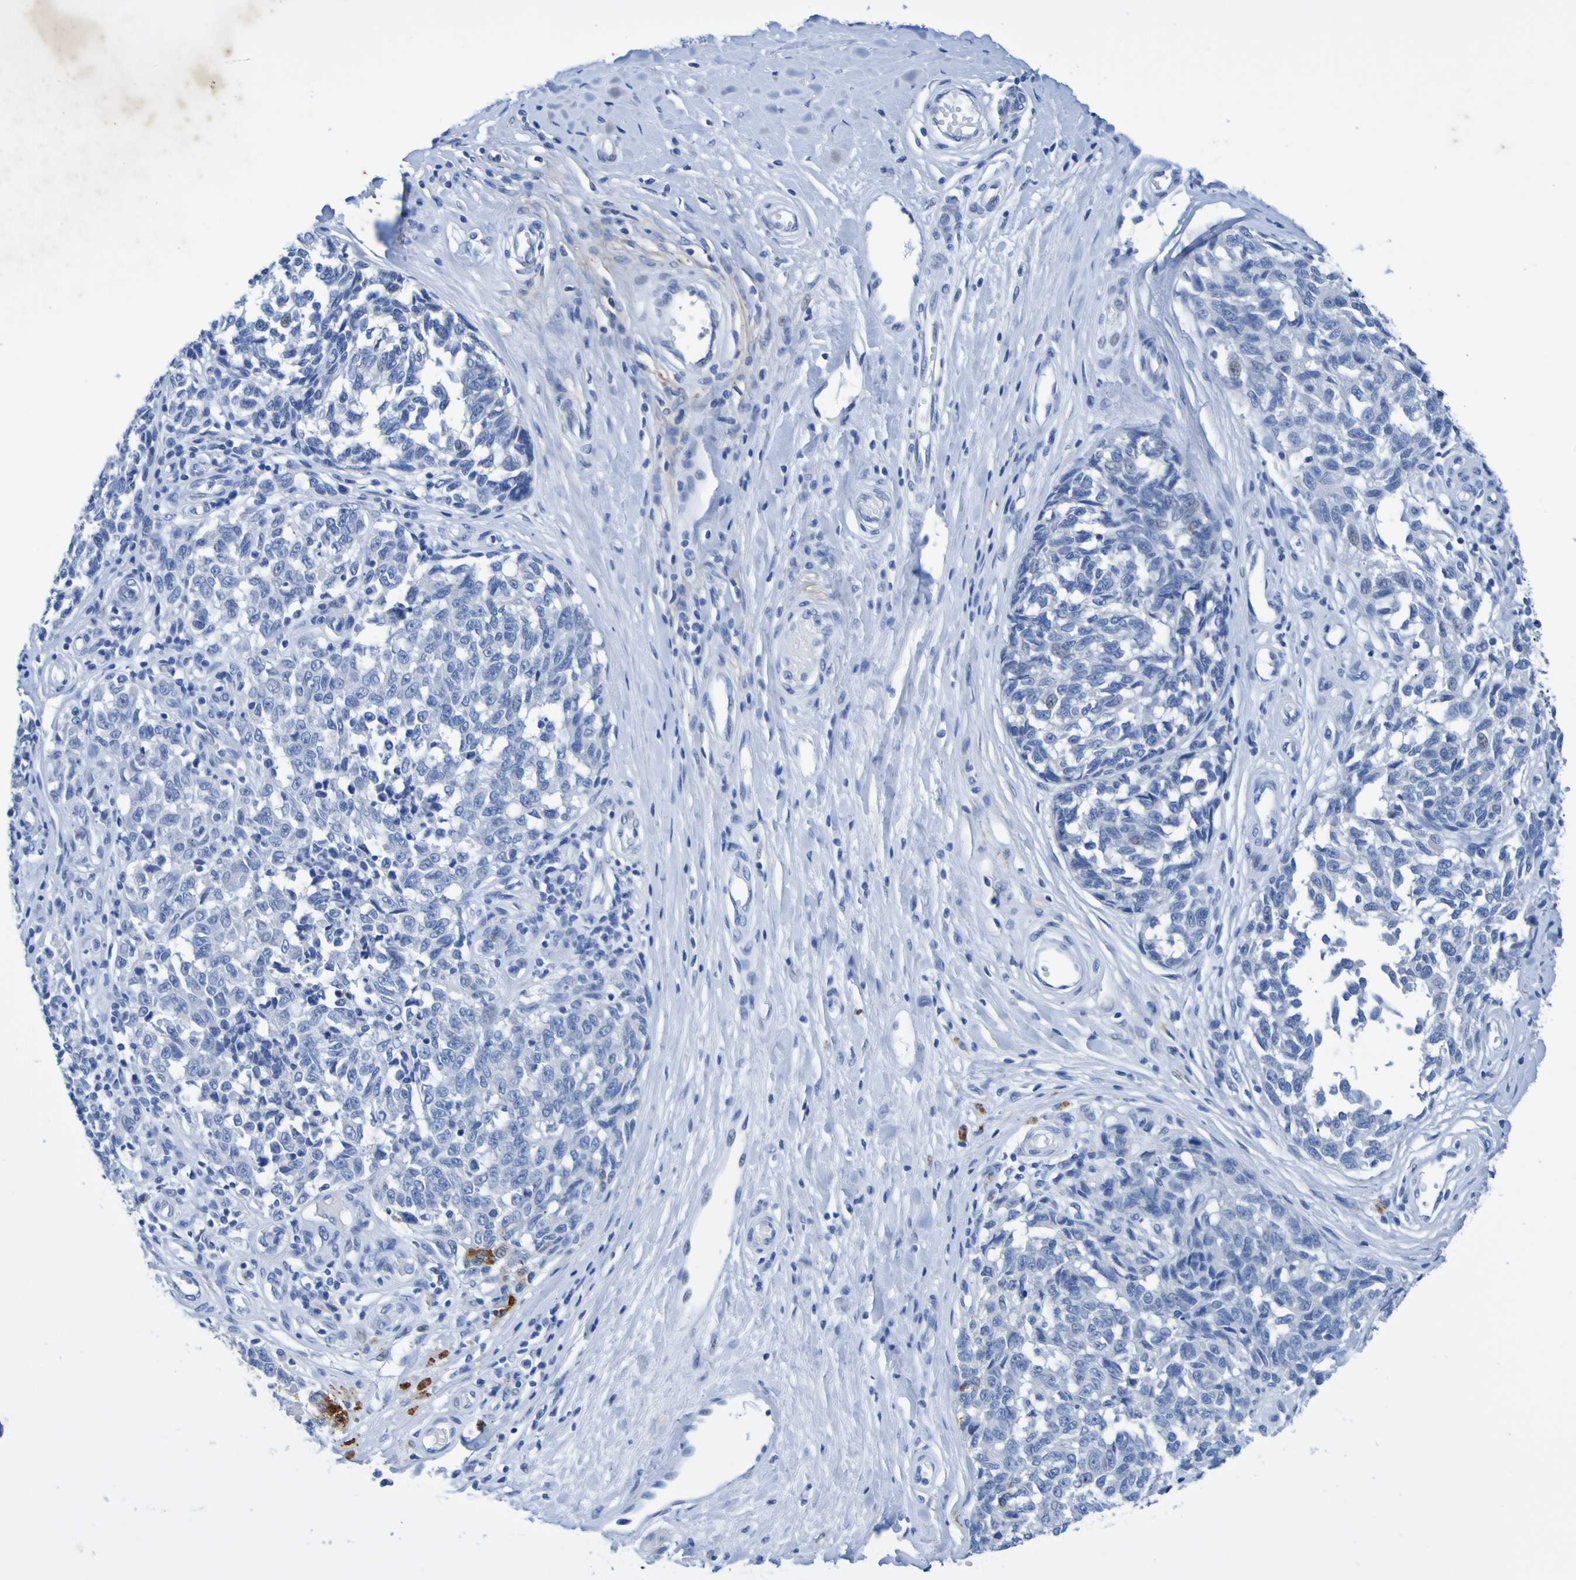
{"staining": {"intensity": "negative", "quantity": "none", "location": "none"}, "tissue": "melanoma", "cell_type": "Tumor cells", "image_type": "cancer", "snomed": [{"axis": "morphology", "description": "Malignant melanoma, NOS"}, {"axis": "topography", "description": "Skin"}], "caption": "Protein analysis of malignant melanoma displays no significant positivity in tumor cells.", "gene": "DPEP1", "patient": {"sex": "female", "age": 64}}